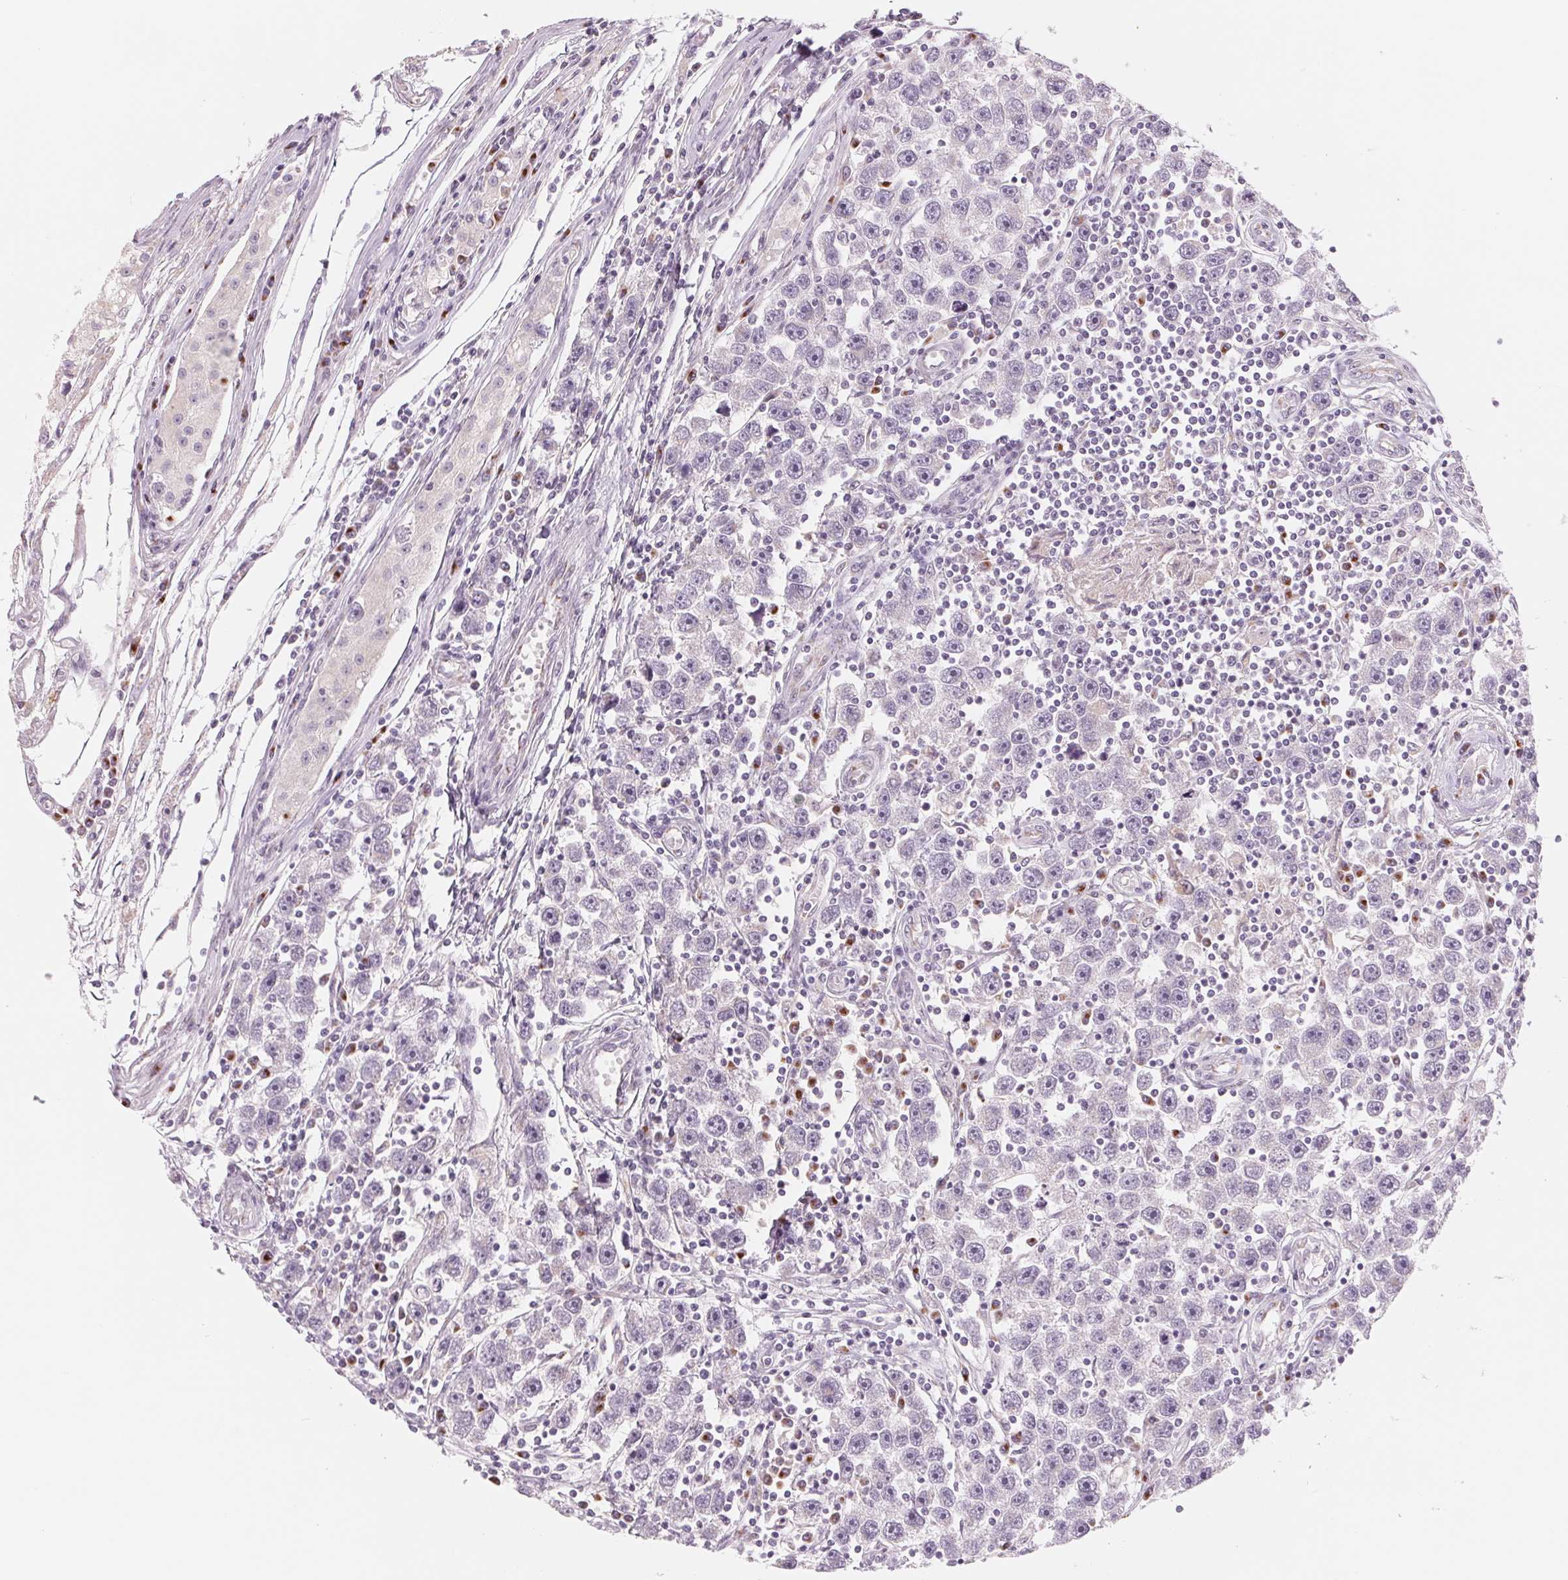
{"staining": {"intensity": "negative", "quantity": "none", "location": "none"}, "tissue": "testis cancer", "cell_type": "Tumor cells", "image_type": "cancer", "snomed": [{"axis": "morphology", "description": "Seminoma, NOS"}, {"axis": "topography", "description": "Testis"}], "caption": "IHC image of human testis cancer stained for a protein (brown), which shows no expression in tumor cells.", "gene": "IL9R", "patient": {"sex": "male", "age": 30}}